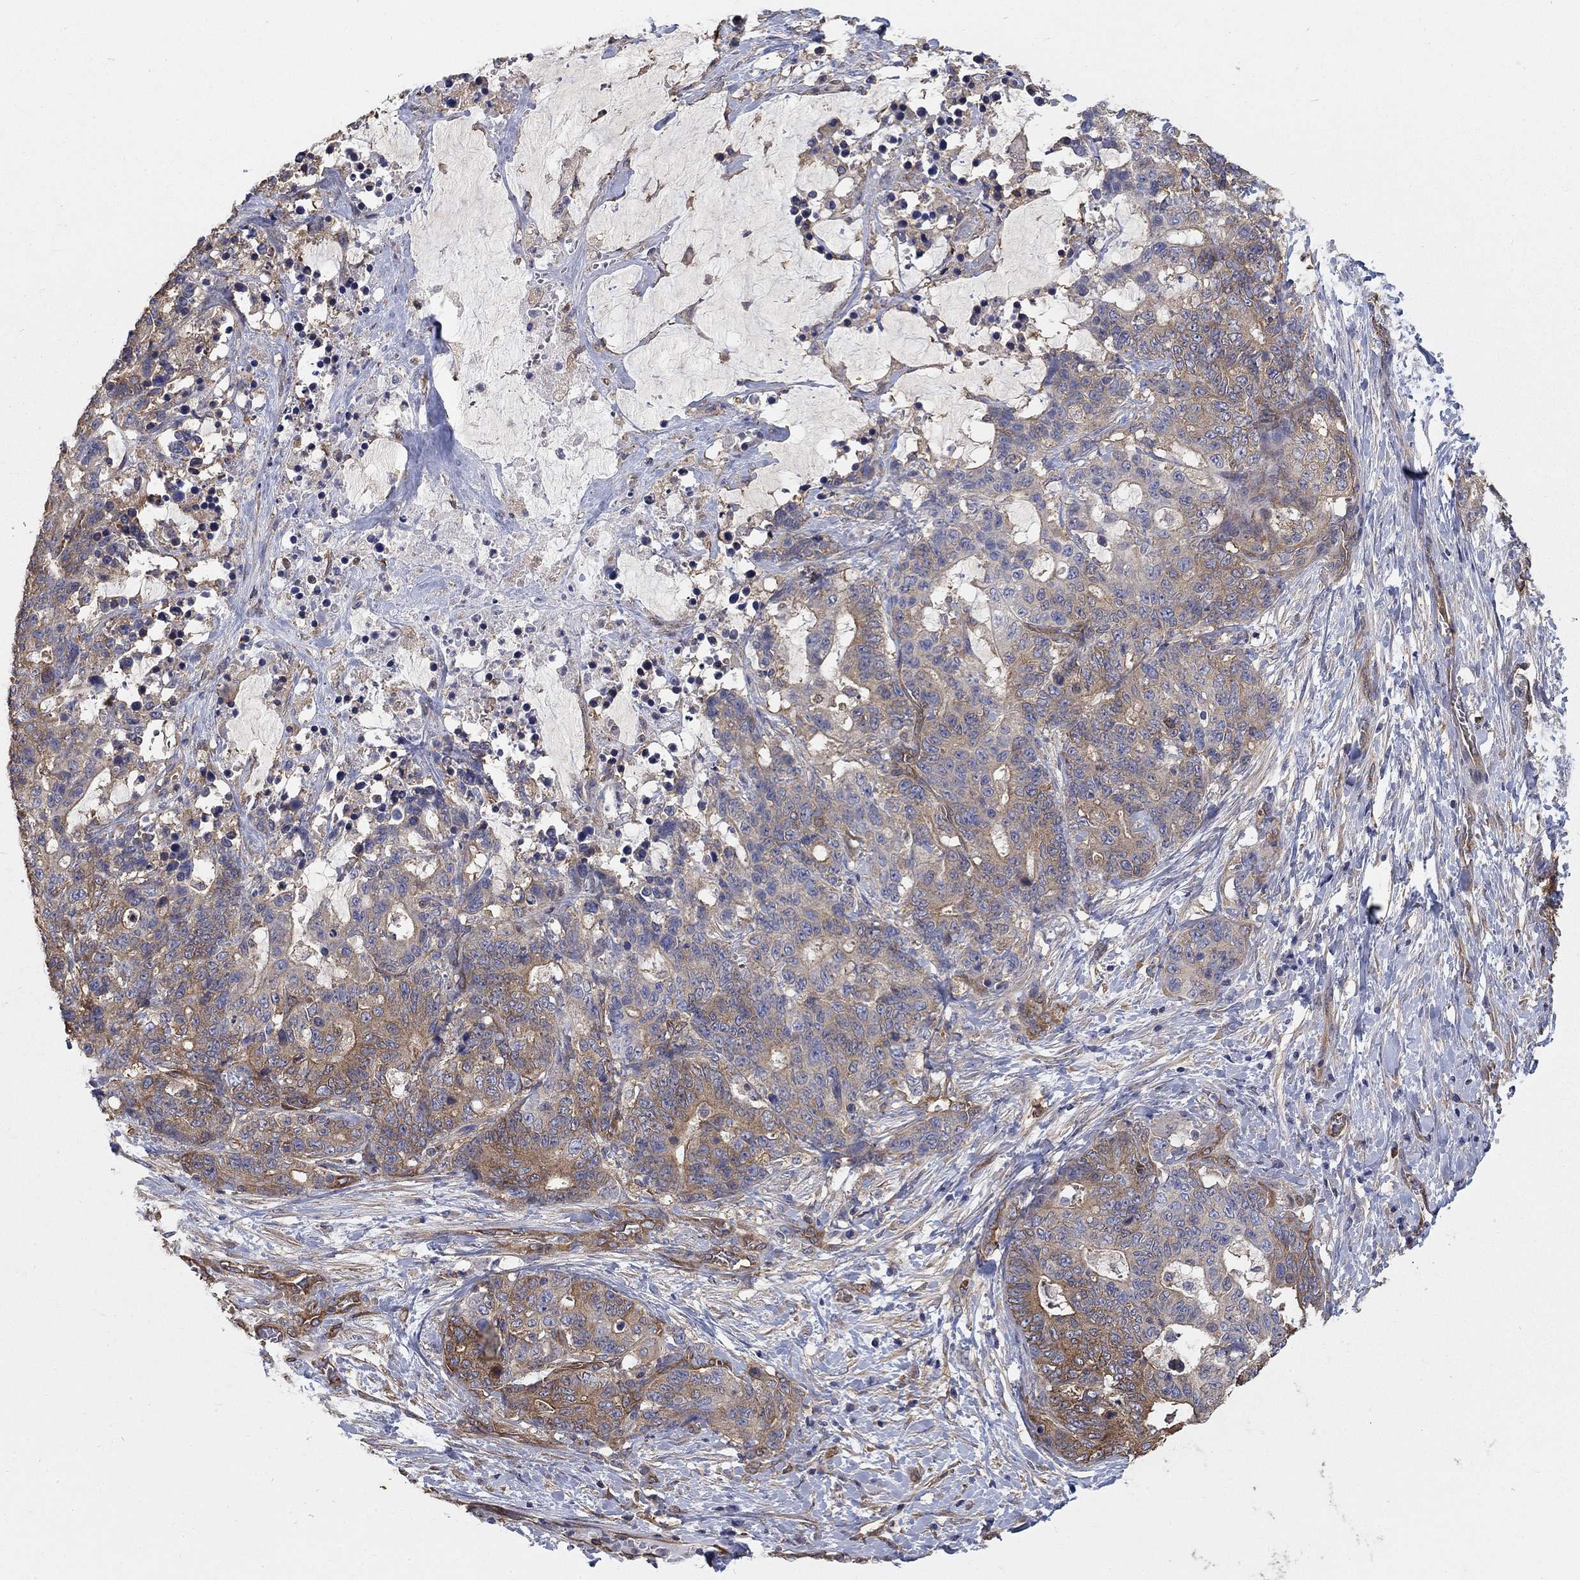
{"staining": {"intensity": "moderate", "quantity": "<25%", "location": "cytoplasmic/membranous"}, "tissue": "stomach cancer", "cell_type": "Tumor cells", "image_type": "cancer", "snomed": [{"axis": "morphology", "description": "Normal tissue, NOS"}, {"axis": "morphology", "description": "Adenocarcinoma, NOS"}, {"axis": "topography", "description": "Stomach"}], "caption": "Tumor cells display low levels of moderate cytoplasmic/membranous positivity in about <25% of cells in human stomach cancer (adenocarcinoma). Using DAB (brown) and hematoxylin (blue) stains, captured at high magnification using brightfield microscopy.", "gene": "DPYSL2", "patient": {"sex": "female", "age": 64}}